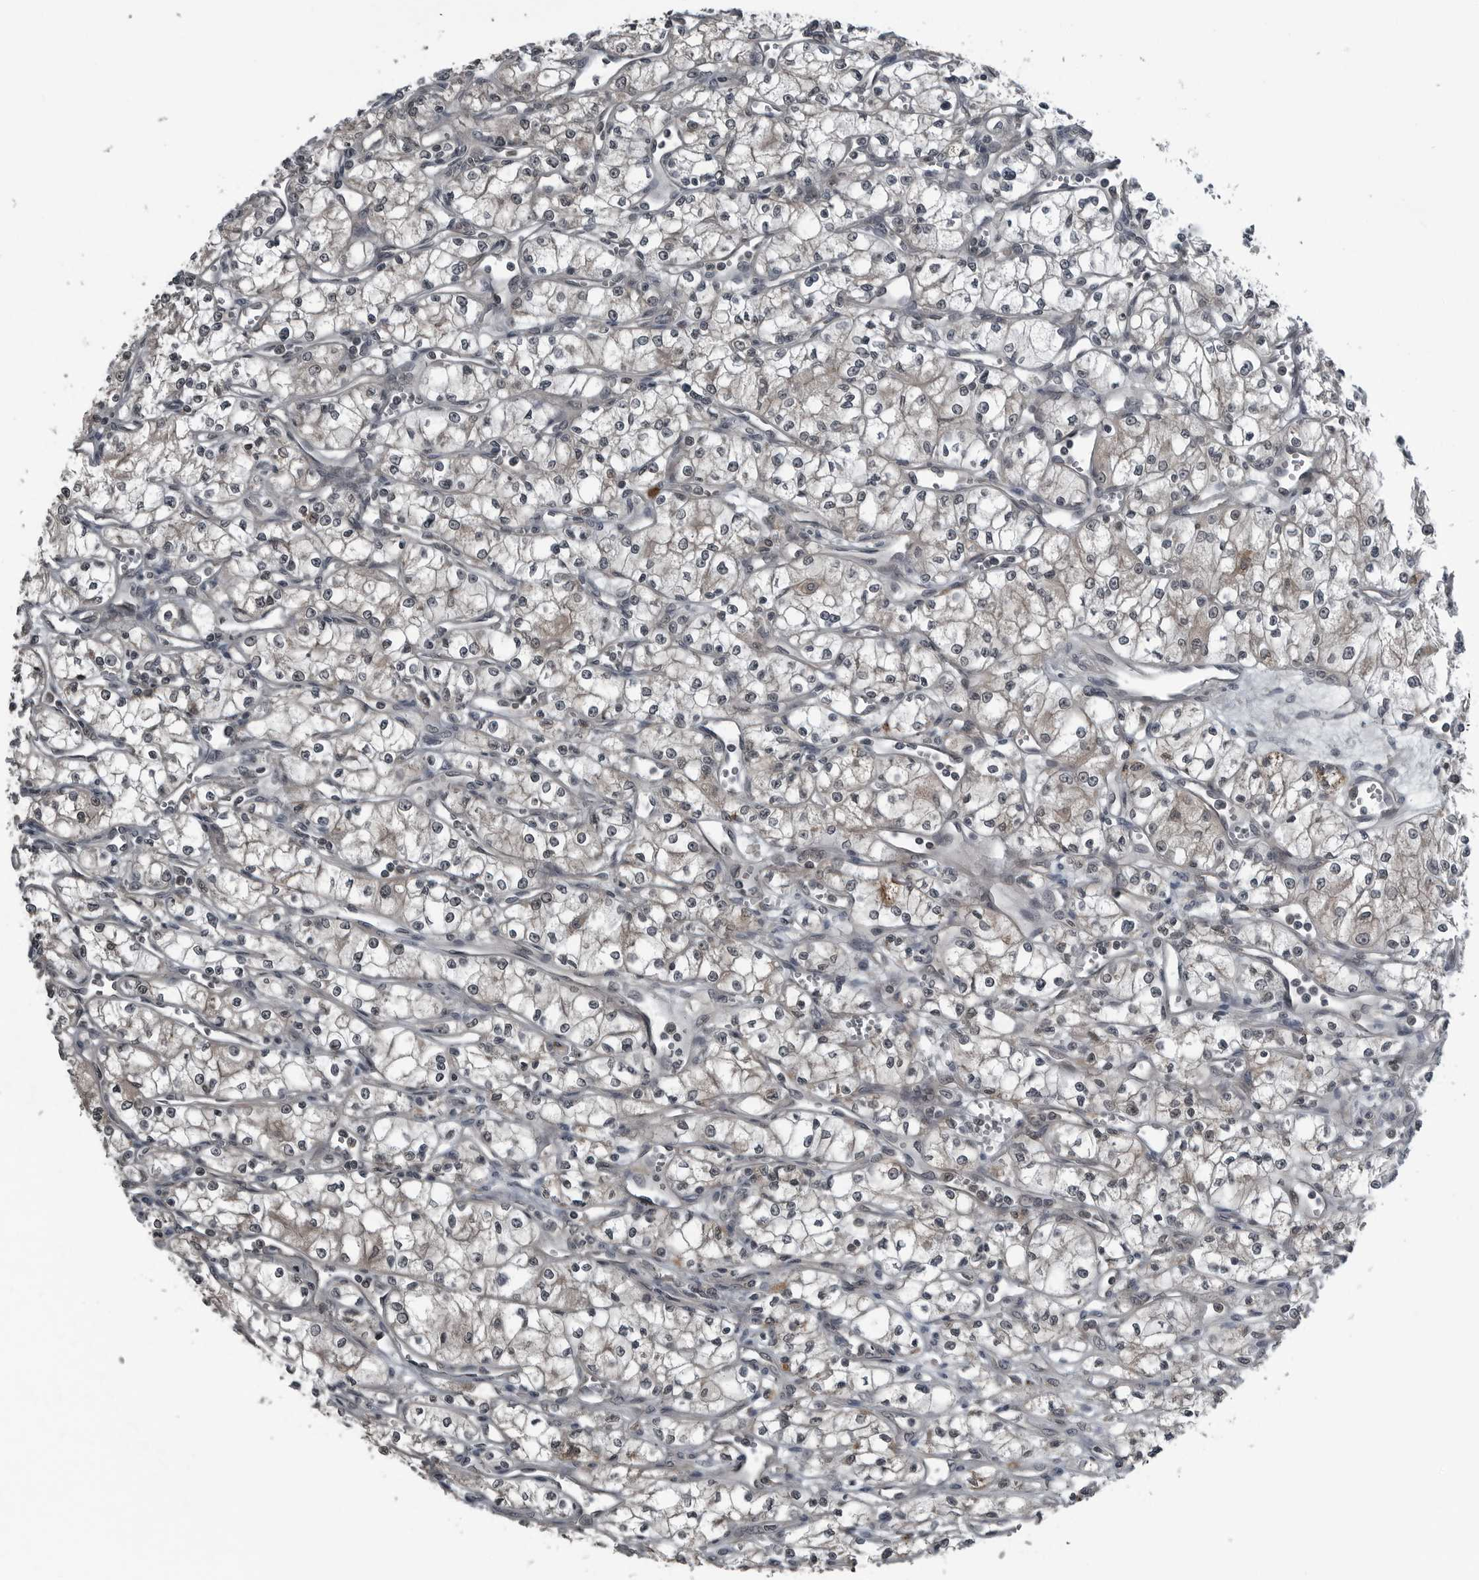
{"staining": {"intensity": "negative", "quantity": "none", "location": "none"}, "tissue": "renal cancer", "cell_type": "Tumor cells", "image_type": "cancer", "snomed": [{"axis": "morphology", "description": "Adenocarcinoma, NOS"}, {"axis": "topography", "description": "Kidney"}], "caption": "DAB immunohistochemical staining of human renal cancer displays no significant positivity in tumor cells. The staining is performed using DAB brown chromogen with nuclei counter-stained in using hematoxylin.", "gene": "GAK", "patient": {"sex": "male", "age": 59}}